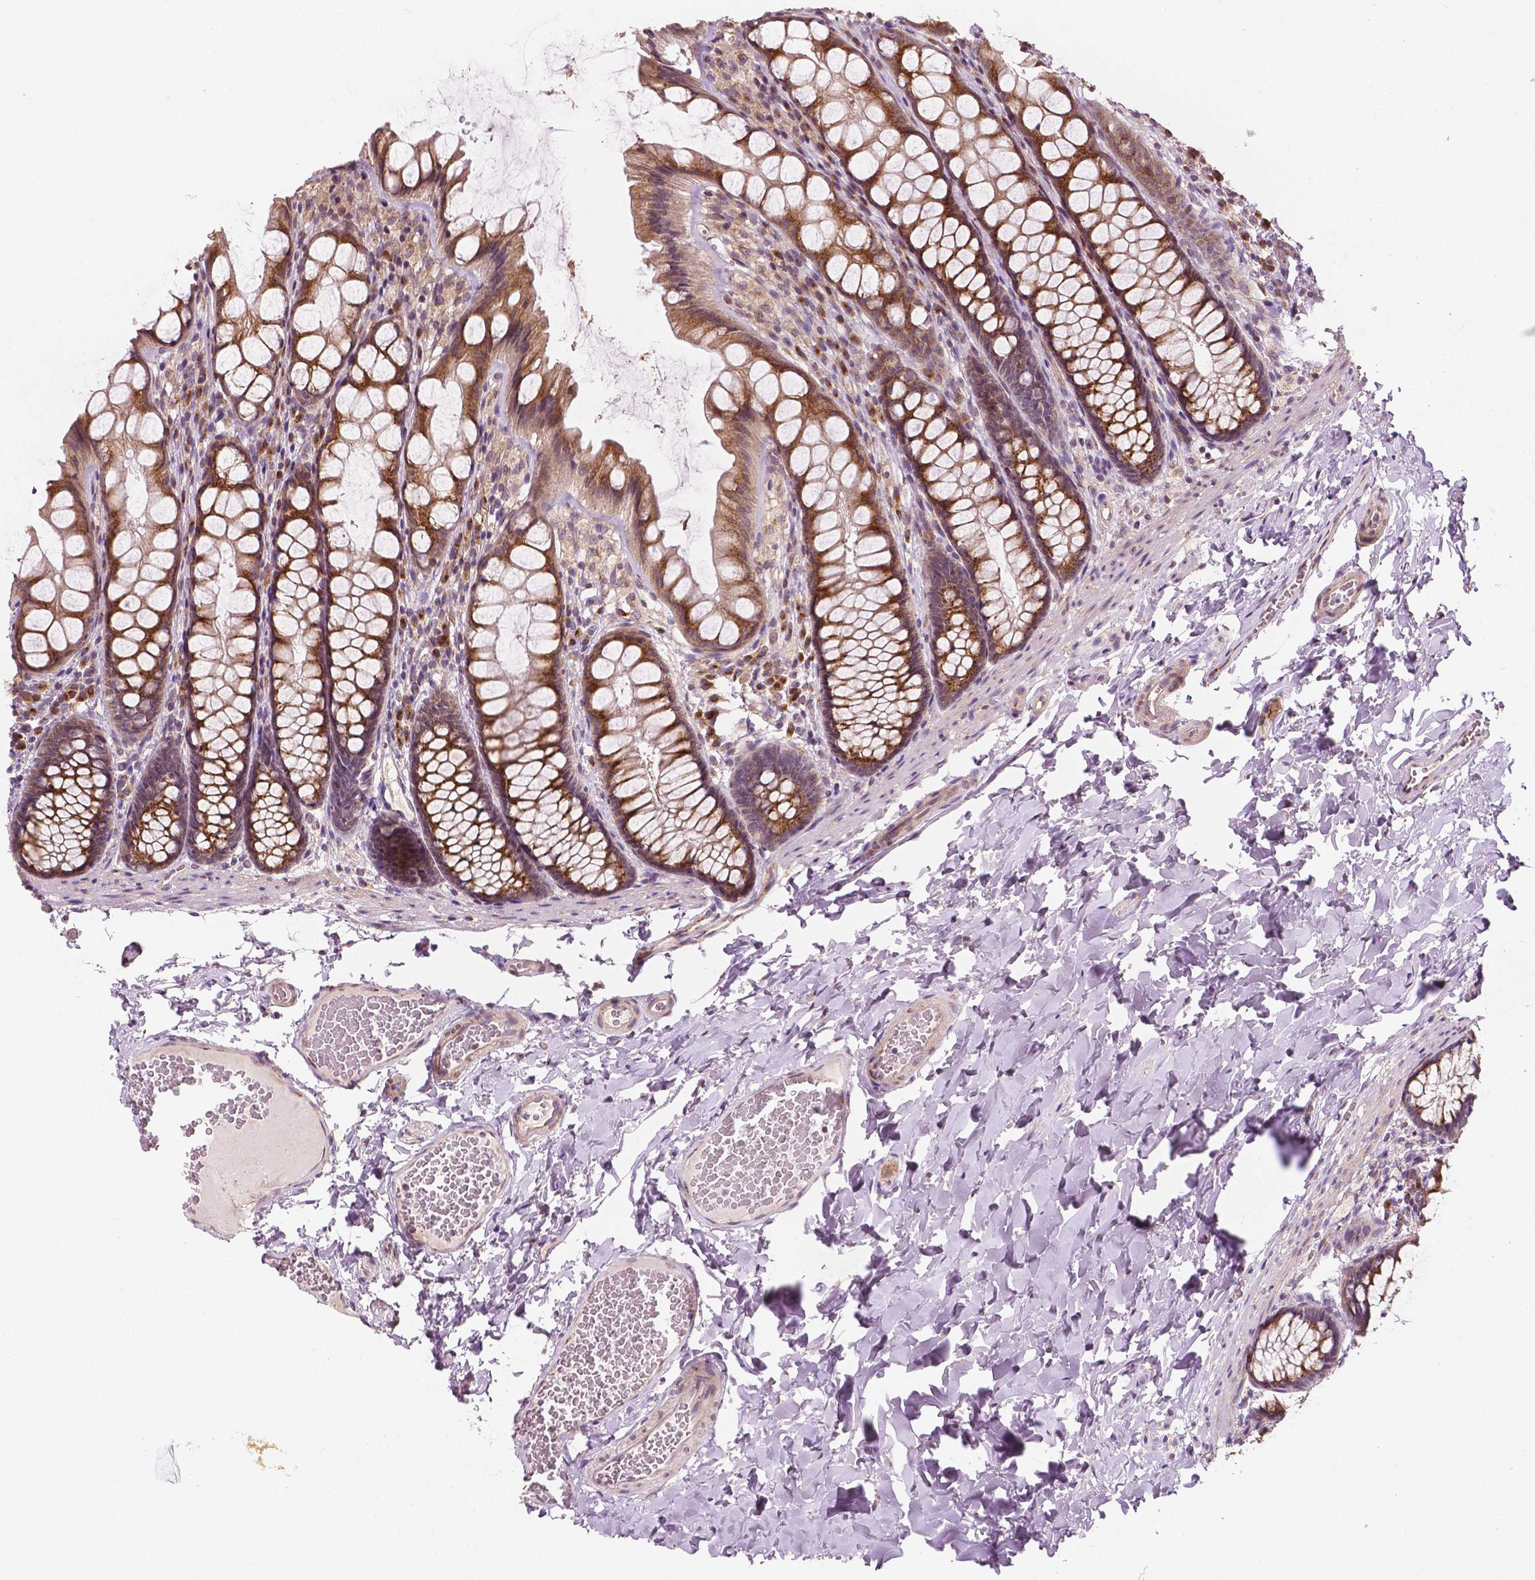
{"staining": {"intensity": "weak", "quantity": "<25%", "location": "cytoplasmic/membranous"}, "tissue": "colon", "cell_type": "Endothelial cells", "image_type": "normal", "snomed": [{"axis": "morphology", "description": "Normal tissue, NOS"}, {"axis": "topography", "description": "Colon"}], "caption": "Endothelial cells show no significant positivity in unremarkable colon.", "gene": "EBAG9", "patient": {"sex": "male", "age": 47}}